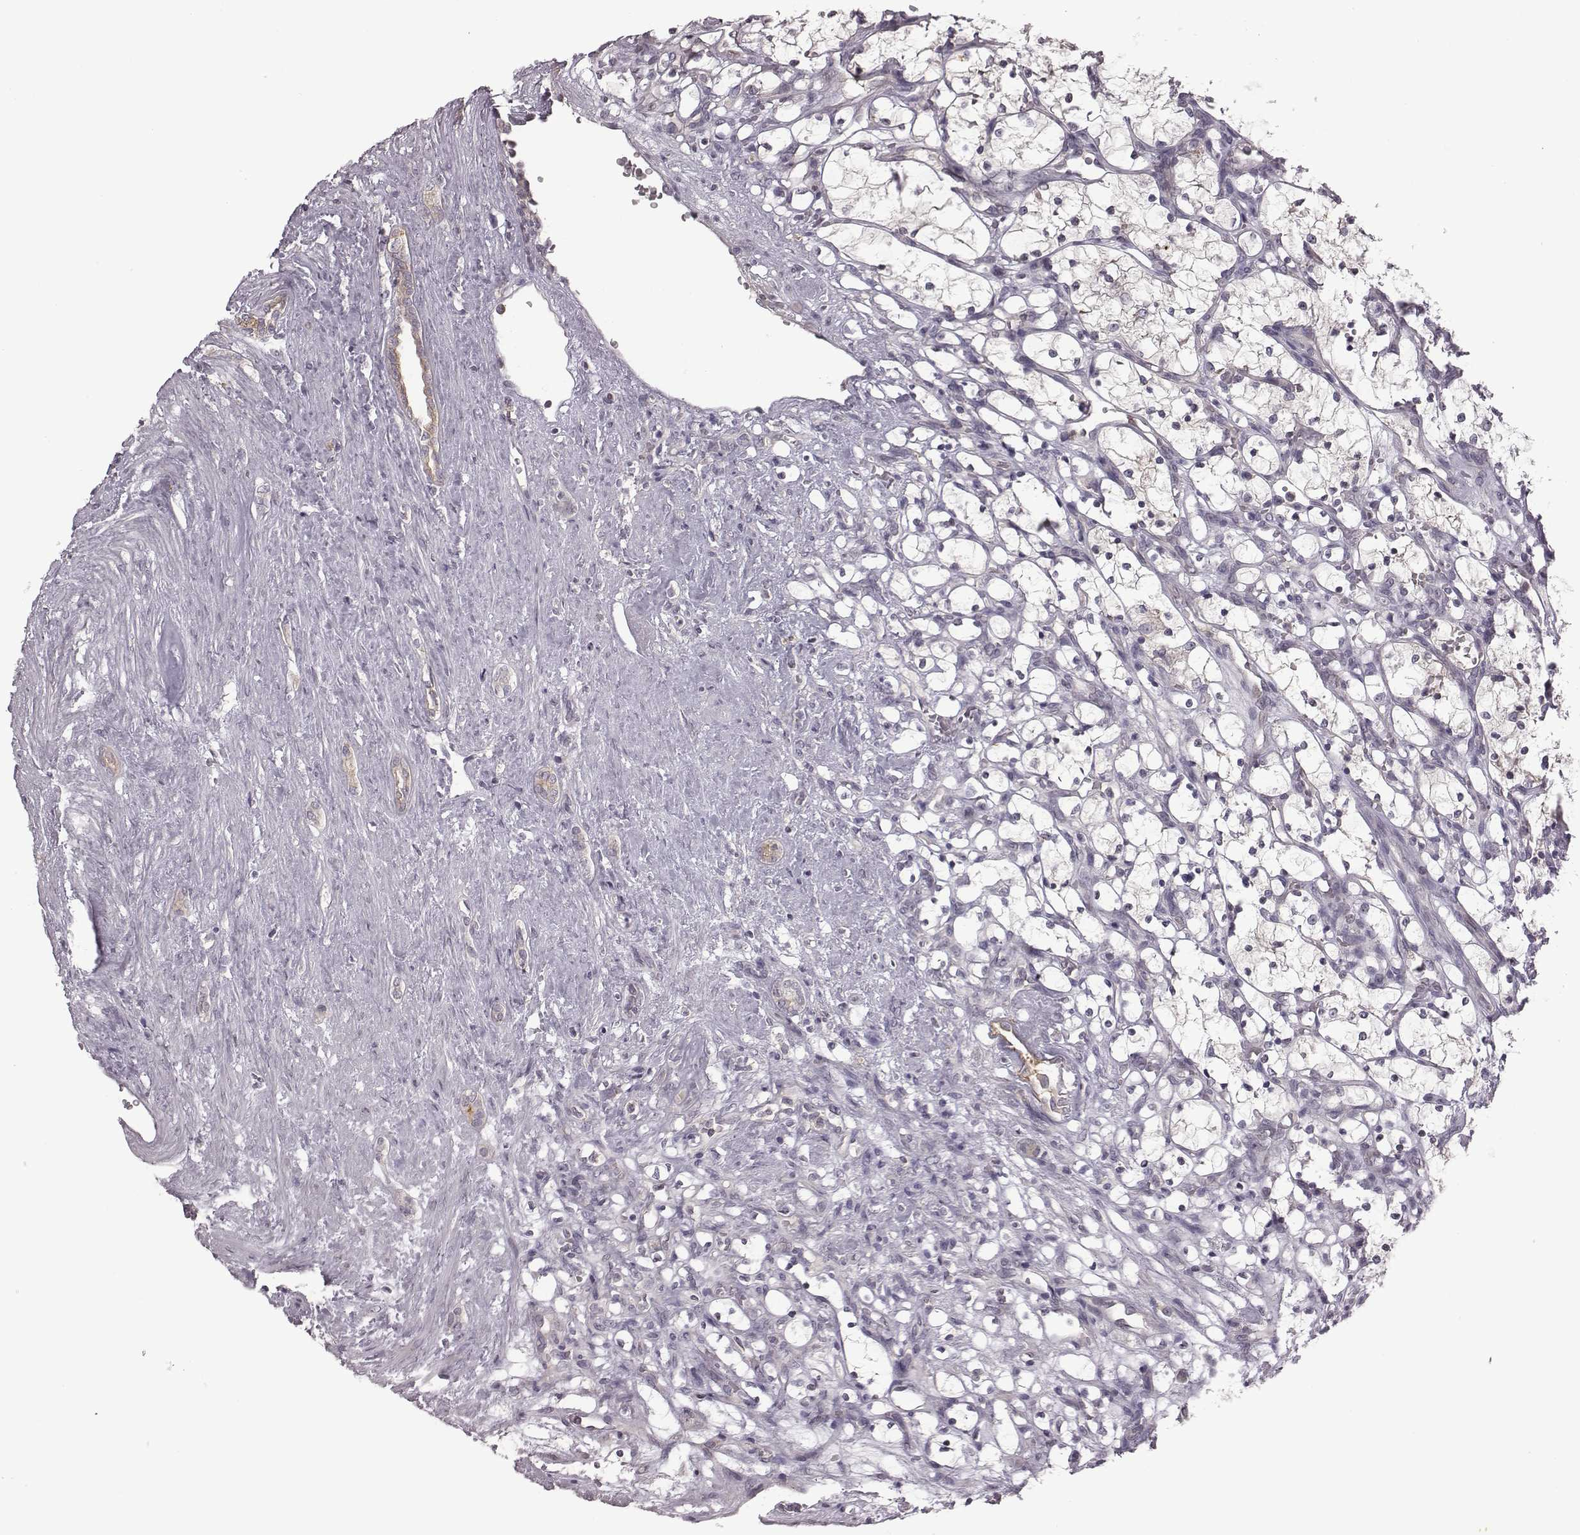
{"staining": {"intensity": "negative", "quantity": "none", "location": "none"}, "tissue": "renal cancer", "cell_type": "Tumor cells", "image_type": "cancer", "snomed": [{"axis": "morphology", "description": "Adenocarcinoma, NOS"}, {"axis": "topography", "description": "Kidney"}], "caption": "Renal adenocarcinoma was stained to show a protein in brown. There is no significant staining in tumor cells.", "gene": "BICDL1", "patient": {"sex": "female", "age": 69}}